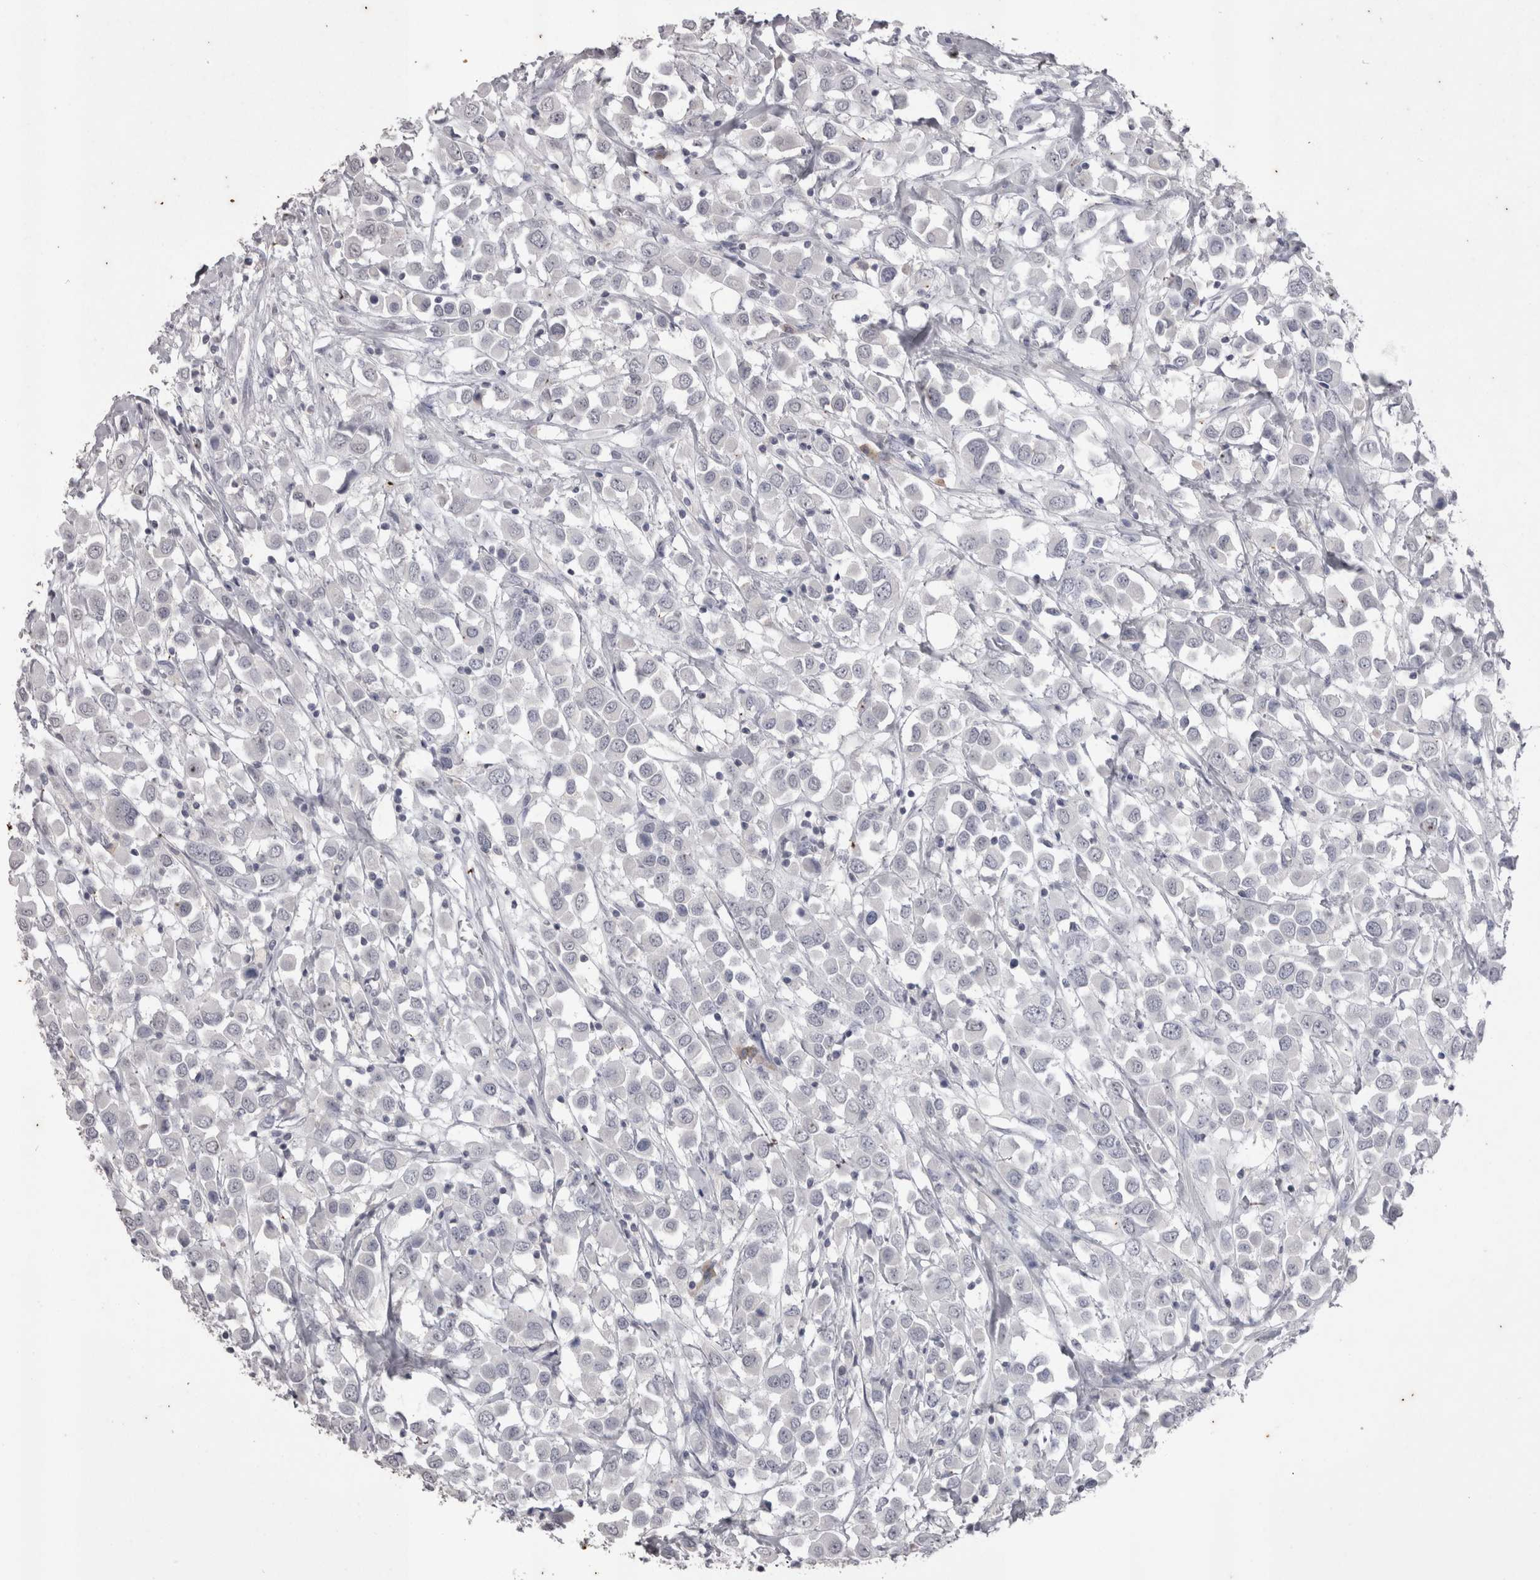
{"staining": {"intensity": "negative", "quantity": "none", "location": "none"}, "tissue": "breast cancer", "cell_type": "Tumor cells", "image_type": "cancer", "snomed": [{"axis": "morphology", "description": "Duct carcinoma"}, {"axis": "topography", "description": "Breast"}], "caption": "Immunohistochemistry image of breast cancer stained for a protein (brown), which demonstrates no positivity in tumor cells. (IHC, brightfield microscopy, high magnification).", "gene": "LAX1", "patient": {"sex": "female", "age": 61}}